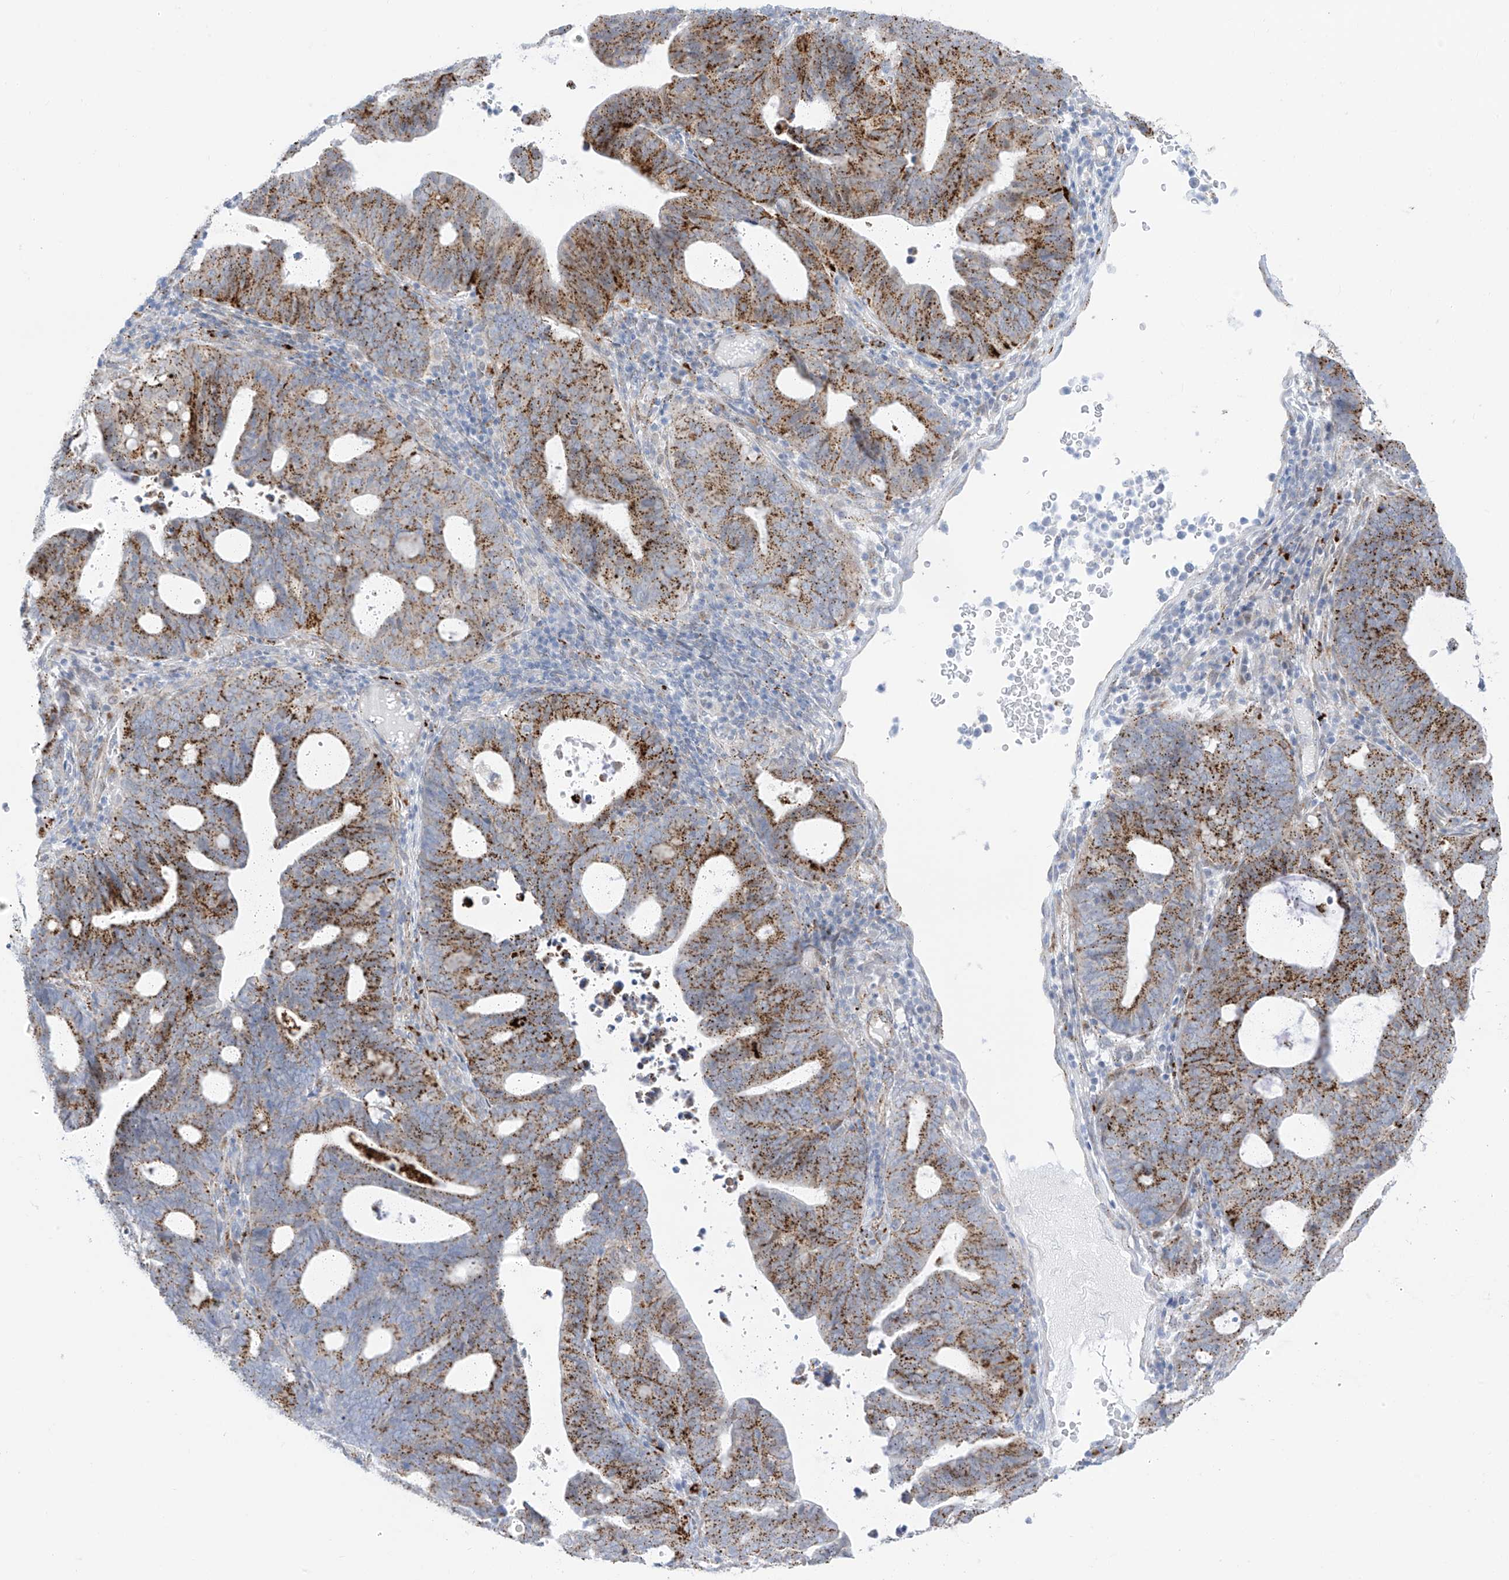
{"staining": {"intensity": "moderate", "quantity": ">75%", "location": "cytoplasmic/membranous"}, "tissue": "endometrial cancer", "cell_type": "Tumor cells", "image_type": "cancer", "snomed": [{"axis": "morphology", "description": "Adenocarcinoma, NOS"}, {"axis": "topography", "description": "Uterus"}], "caption": "Adenocarcinoma (endometrial) stained with DAB immunohistochemistry (IHC) reveals medium levels of moderate cytoplasmic/membranous expression in about >75% of tumor cells.", "gene": "PSPH", "patient": {"sex": "female", "age": 83}}